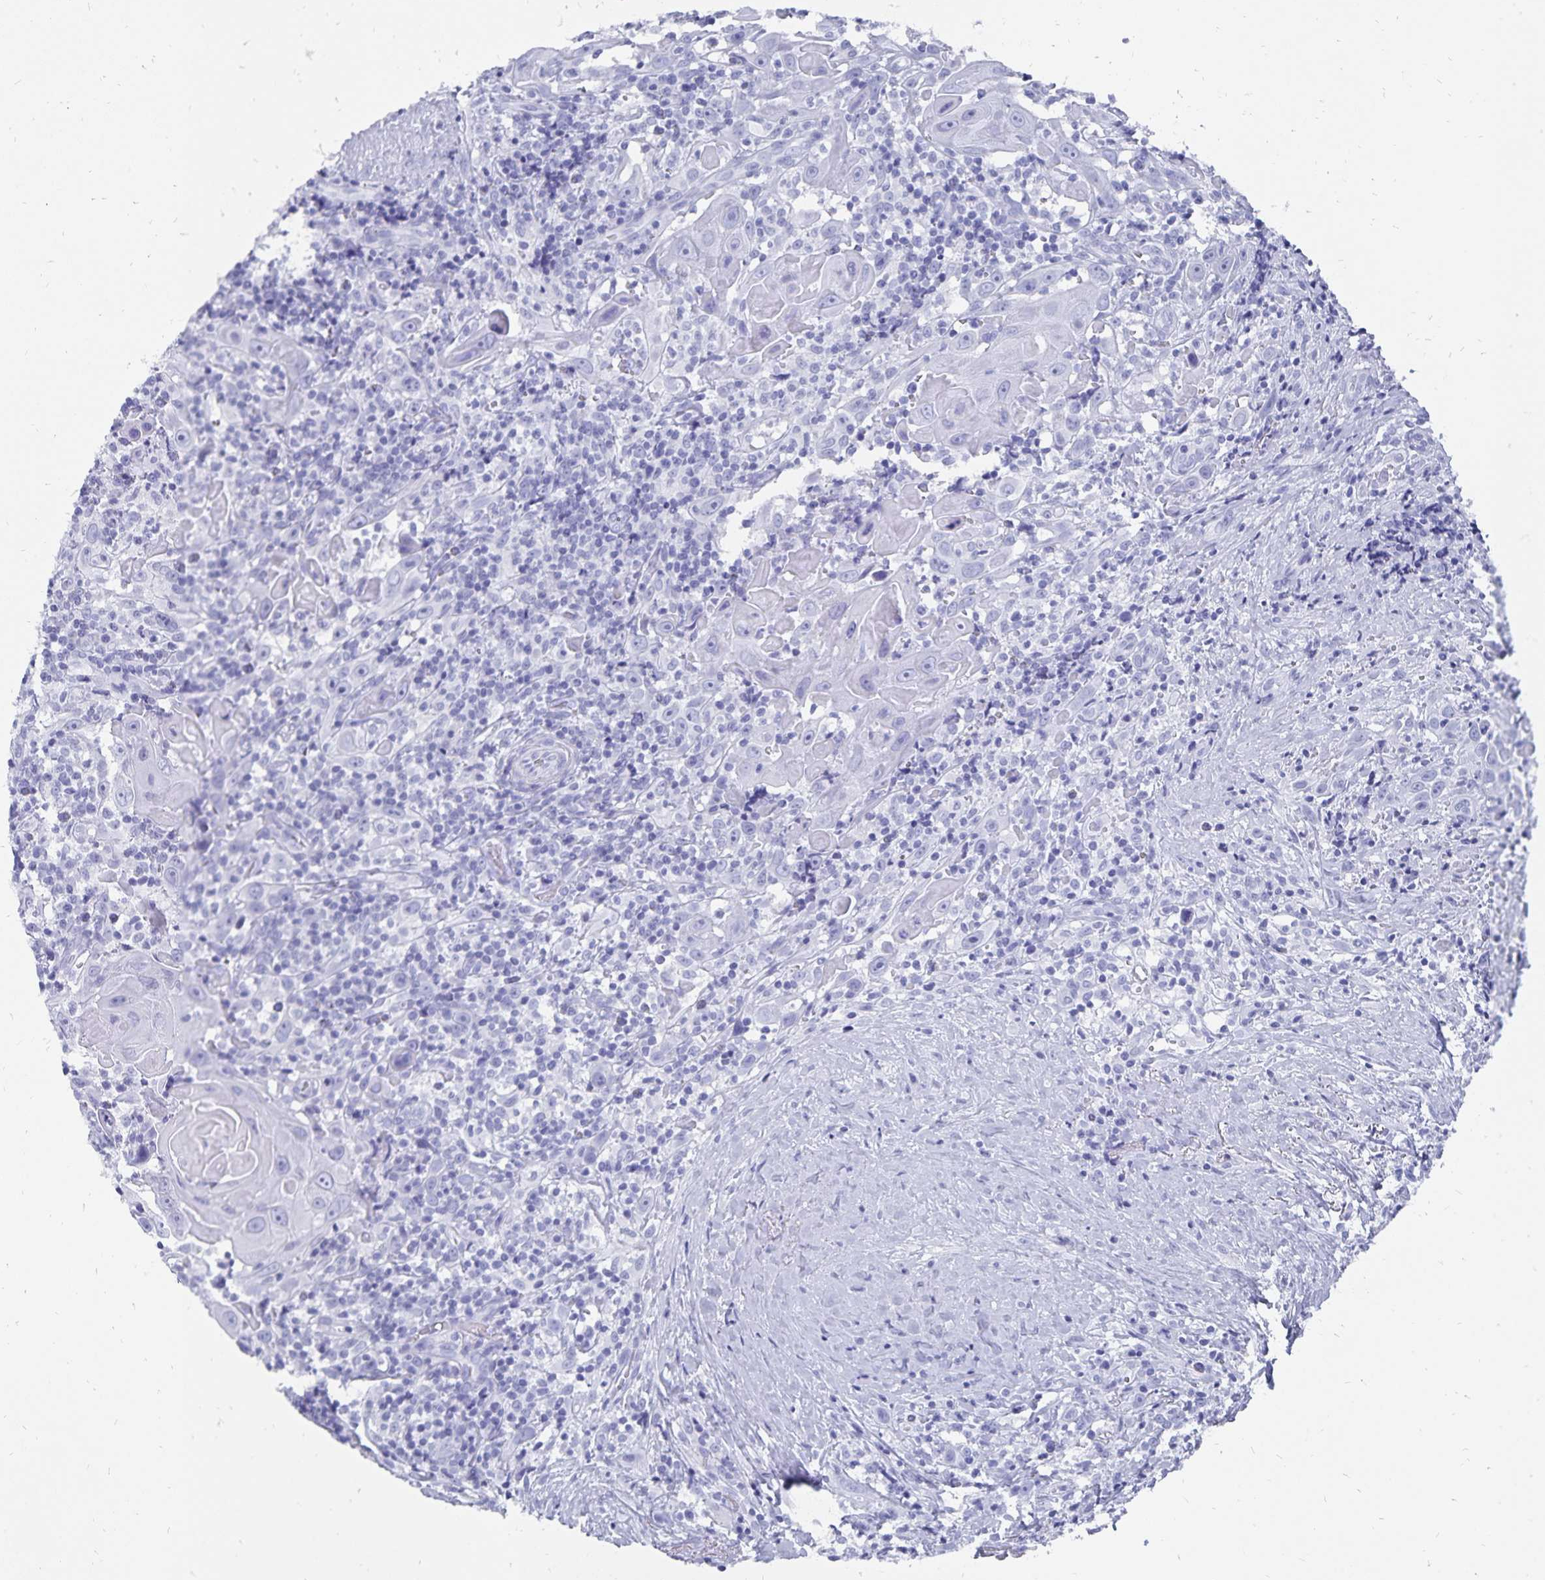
{"staining": {"intensity": "negative", "quantity": "none", "location": "none"}, "tissue": "head and neck cancer", "cell_type": "Tumor cells", "image_type": "cancer", "snomed": [{"axis": "morphology", "description": "Squamous cell carcinoma, NOS"}, {"axis": "topography", "description": "Head-Neck"}], "caption": "A high-resolution photomicrograph shows IHC staining of head and neck cancer (squamous cell carcinoma), which demonstrates no significant positivity in tumor cells. The staining was performed using DAB (3,3'-diaminobenzidine) to visualize the protein expression in brown, while the nuclei were stained in blue with hematoxylin (Magnification: 20x).", "gene": "ADH1A", "patient": {"sex": "female", "age": 95}}